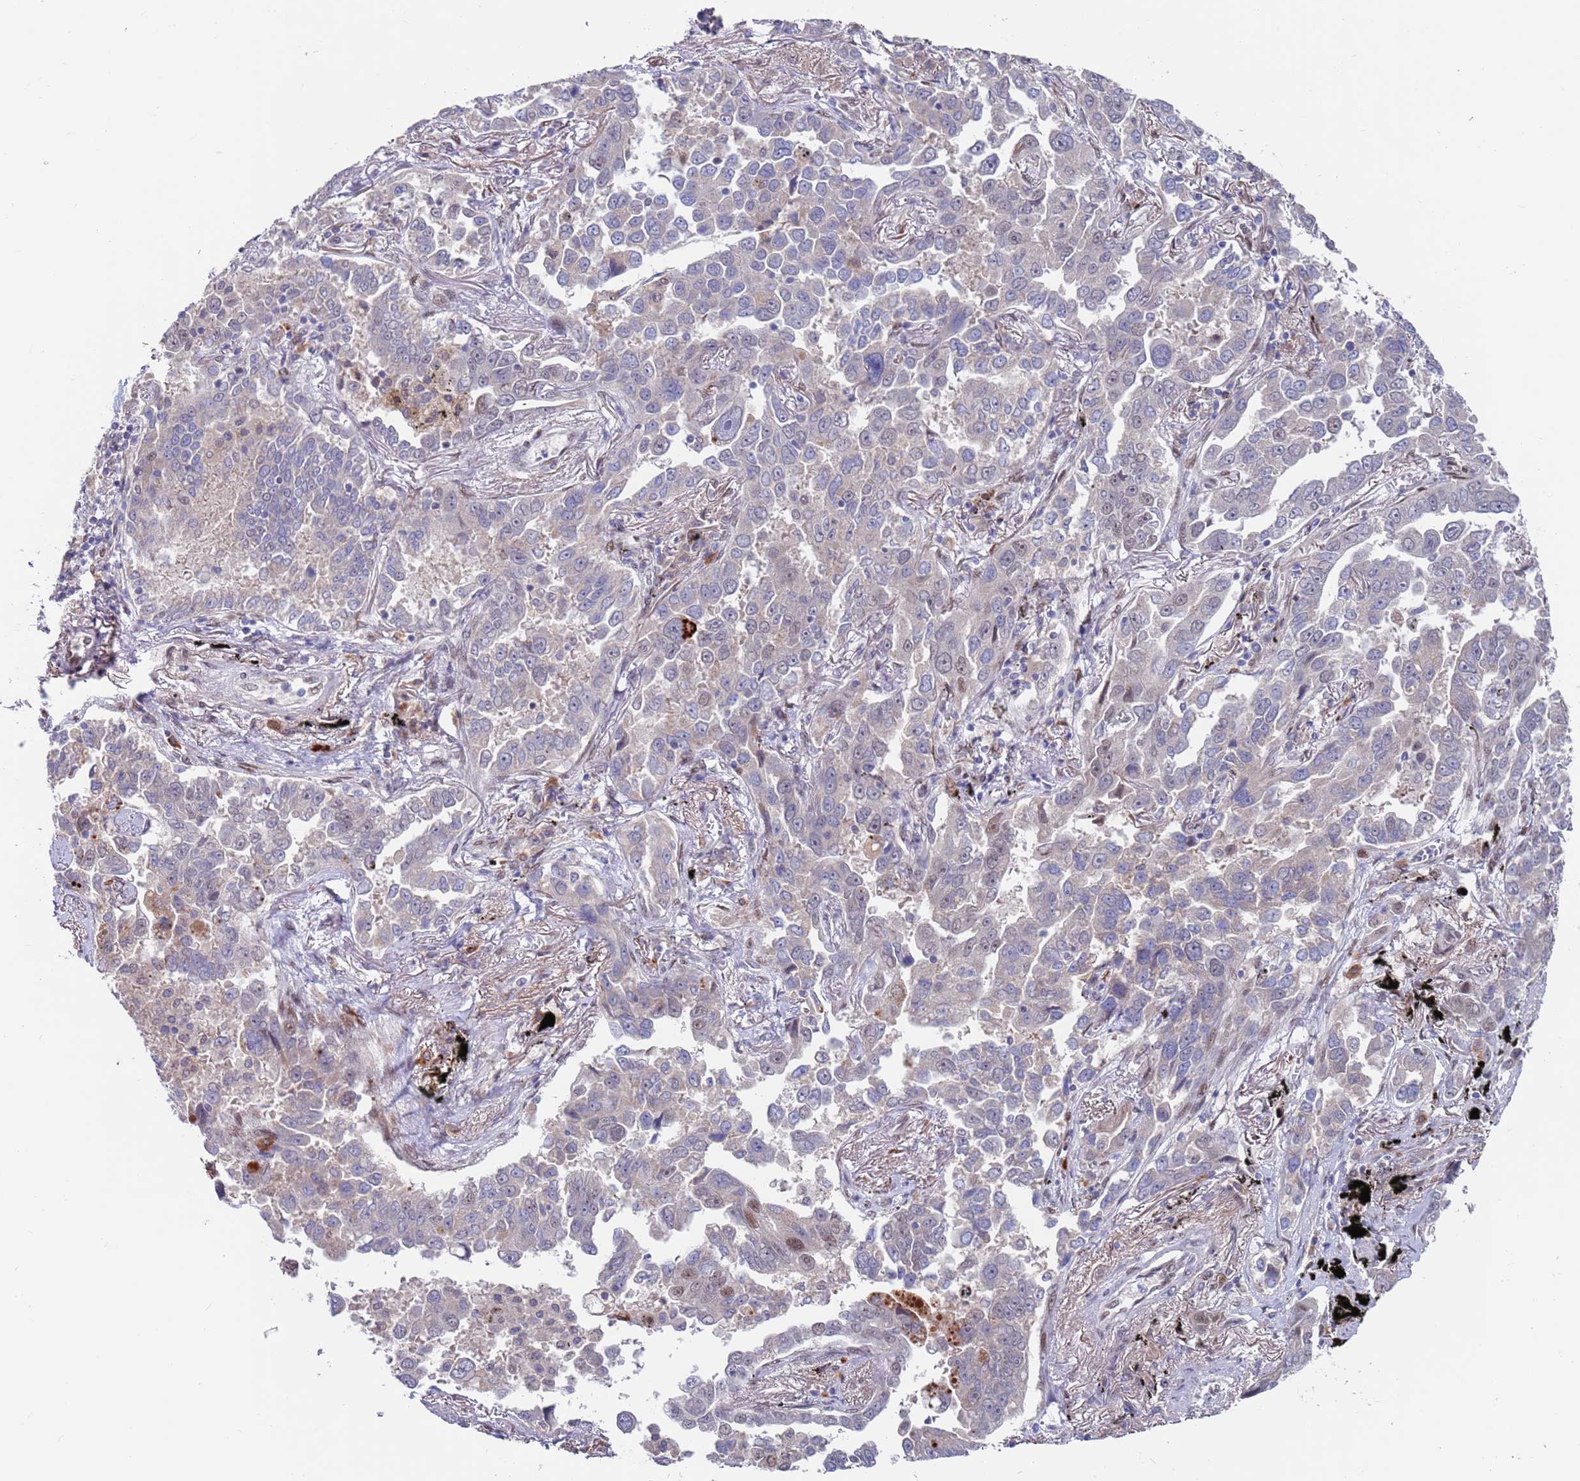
{"staining": {"intensity": "negative", "quantity": "none", "location": "none"}, "tissue": "lung cancer", "cell_type": "Tumor cells", "image_type": "cancer", "snomed": [{"axis": "morphology", "description": "Adenocarcinoma, NOS"}, {"axis": "topography", "description": "Lung"}], "caption": "The micrograph demonstrates no staining of tumor cells in lung cancer (adenocarcinoma).", "gene": "FBXO27", "patient": {"sex": "male", "age": 67}}